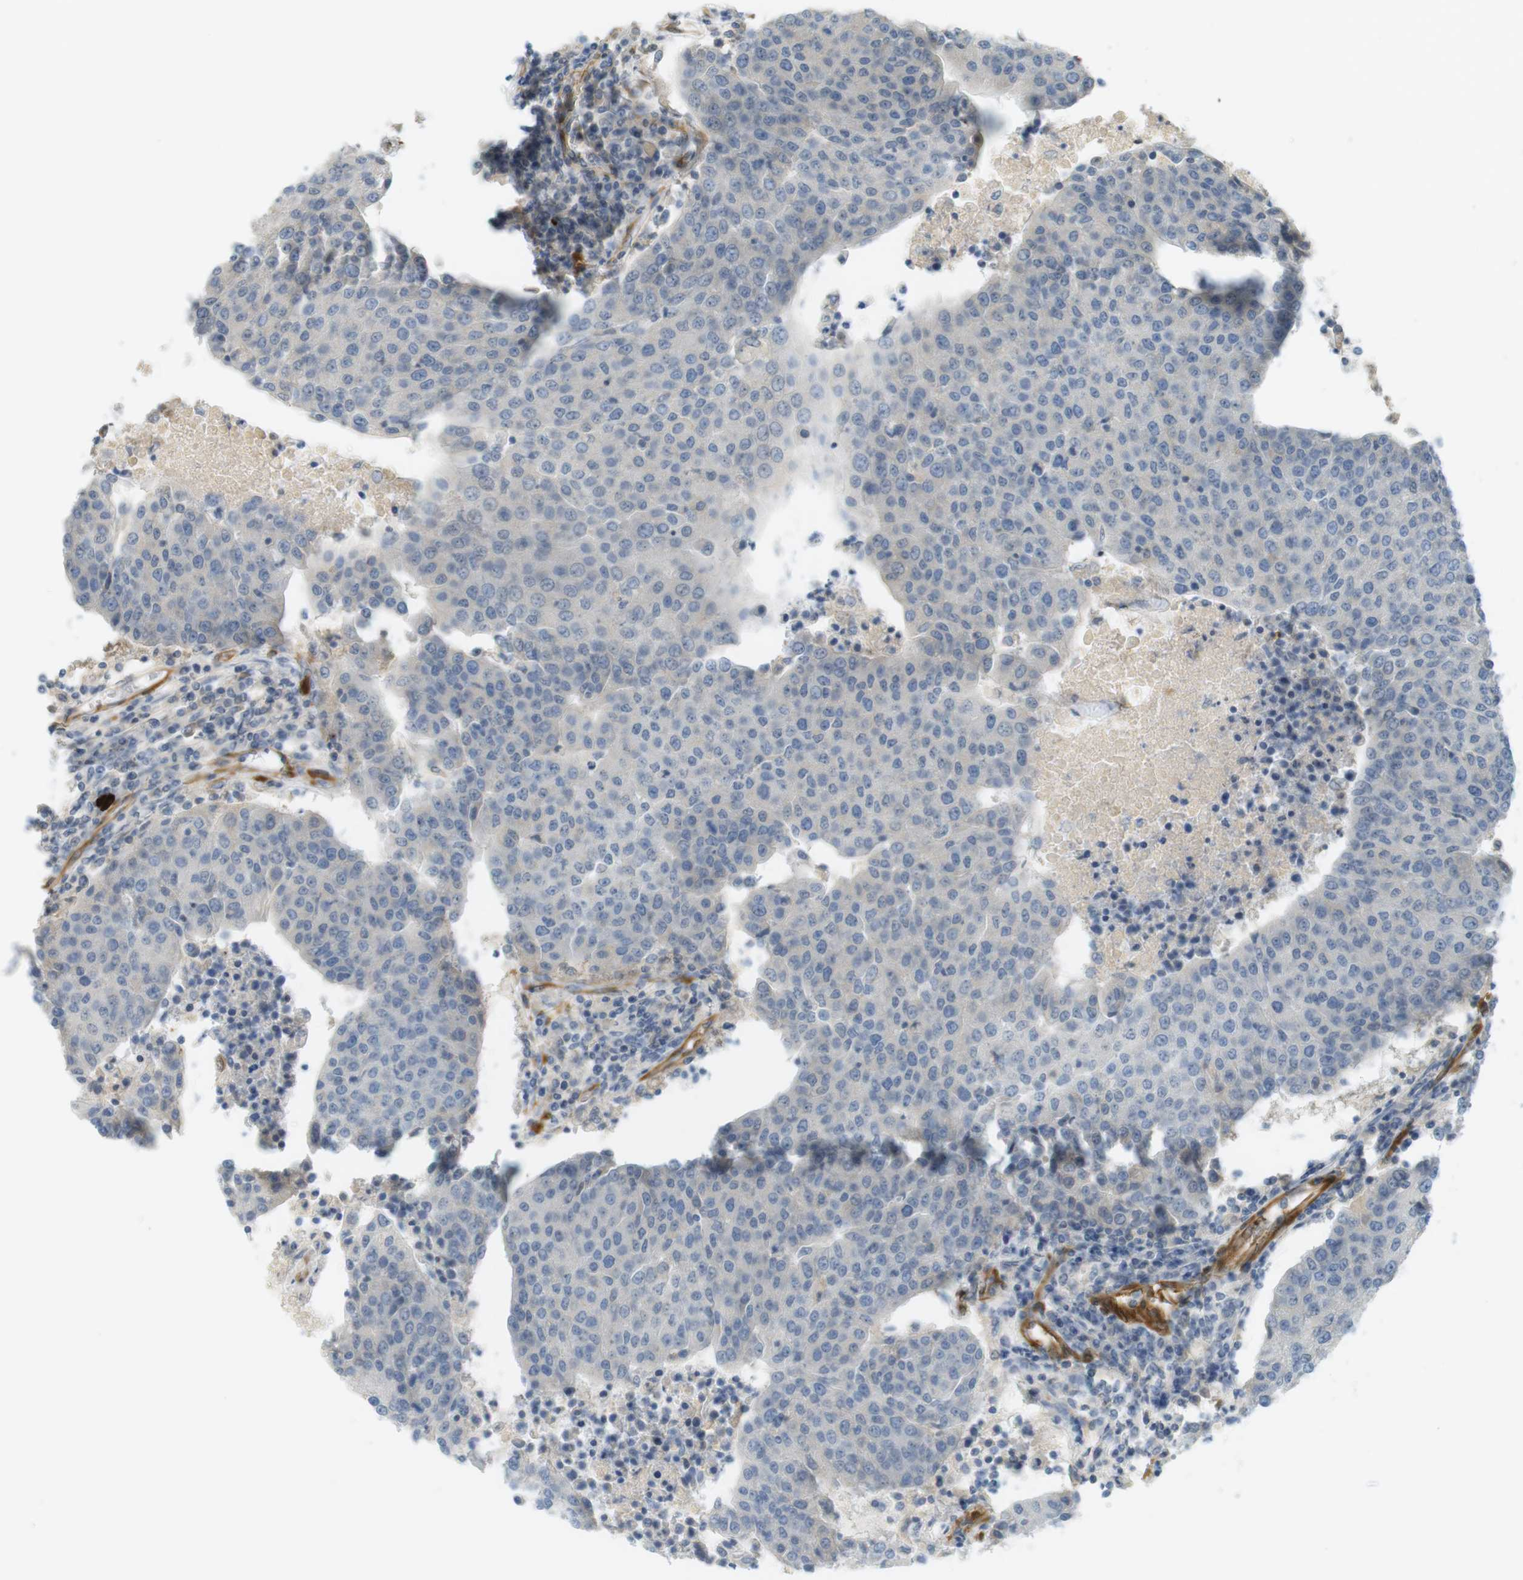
{"staining": {"intensity": "negative", "quantity": "none", "location": "none"}, "tissue": "urothelial cancer", "cell_type": "Tumor cells", "image_type": "cancer", "snomed": [{"axis": "morphology", "description": "Urothelial carcinoma, High grade"}, {"axis": "topography", "description": "Urinary bladder"}], "caption": "High magnification brightfield microscopy of urothelial cancer stained with DAB (brown) and counterstained with hematoxylin (blue): tumor cells show no significant expression.", "gene": "PDE3A", "patient": {"sex": "female", "age": 85}}